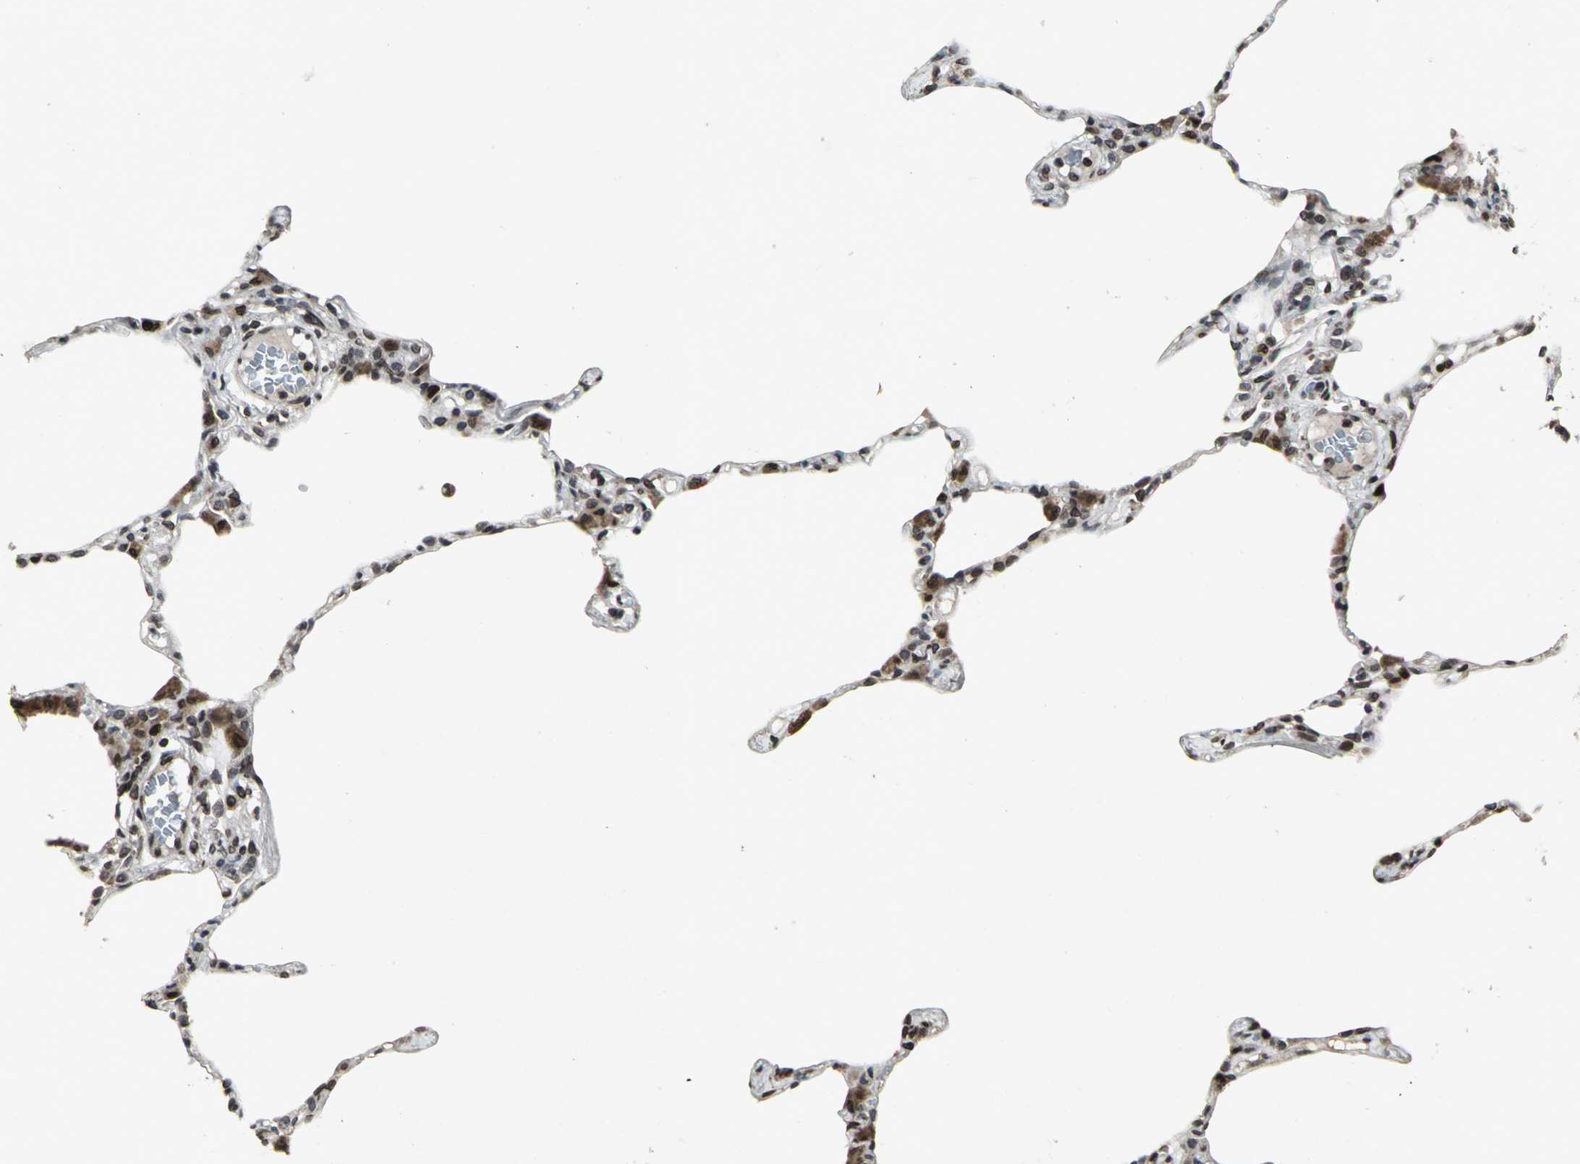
{"staining": {"intensity": "strong", "quantity": ">75%", "location": "nuclear"}, "tissue": "lung", "cell_type": "Alveolar cells", "image_type": "normal", "snomed": [{"axis": "morphology", "description": "Normal tissue, NOS"}, {"axis": "topography", "description": "Lung"}], "caption": "A high amount of strong nuclear expression is appreciated in about >75% of alveolar cells in normal lung. (DAB IHC, brown staining for protein, blue staining for nuclei).", "gene": "SH2B3", "patient": {"sex": "female", "age": 49}}